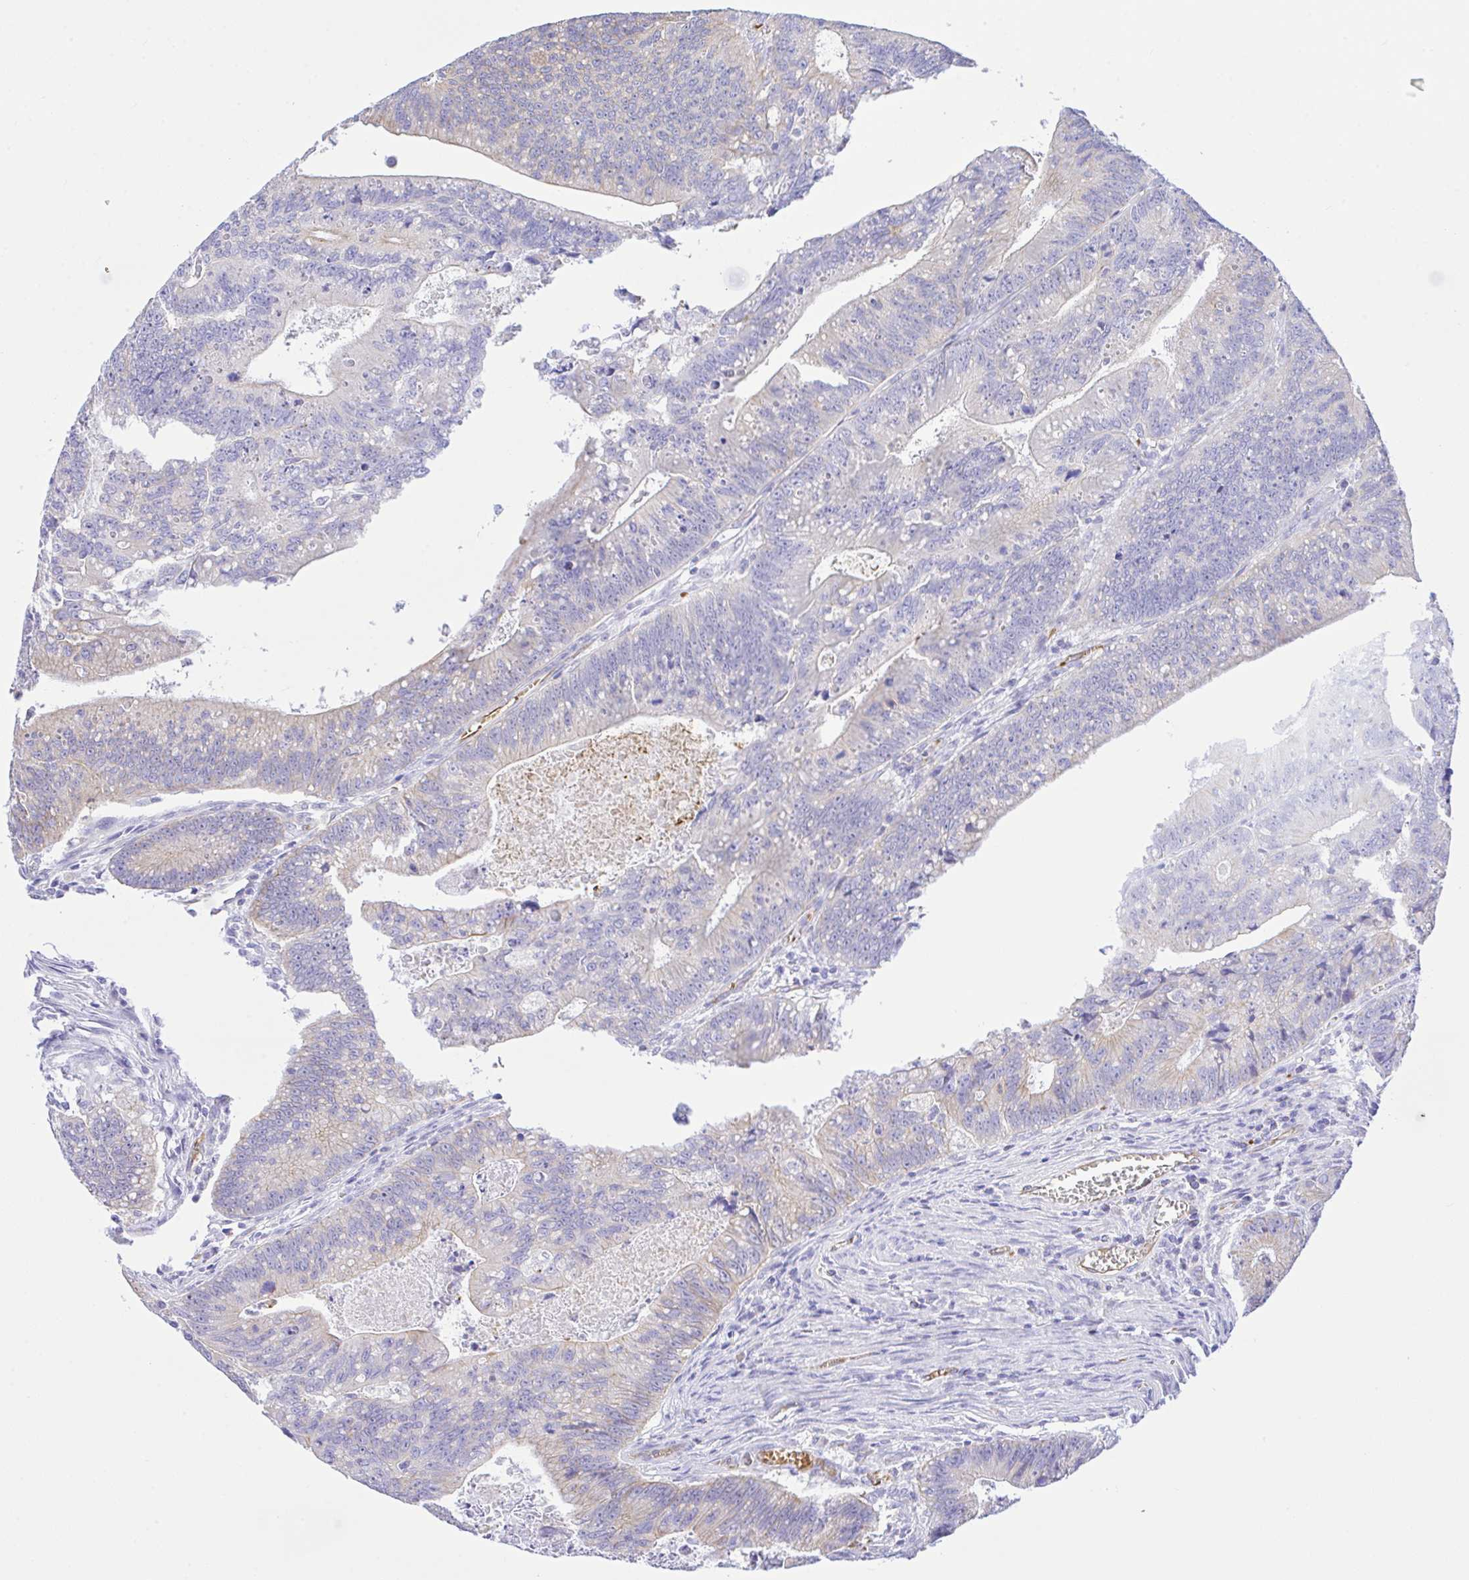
{"staining": {"intensity": "weak", "quantity": "<25%", "location": "cytoplasmic/membranous"}, "tissue": "colorectal cancer", "cell_type": "Tumor cells", "image_type": "cancer", "snomed": [{"axis": "morphology", "description": "Adenocarcinoma, NOS"}, {"axis": "topography", "description": "Rectum"}], "caption": "Human colorectal adenocarcinoma stained for a protein using immunohistochemistry (IHC) exhibits no expression in tumor cells.", "gene": "ZNF221", "patient": {"sex": "female", "age": 81}}